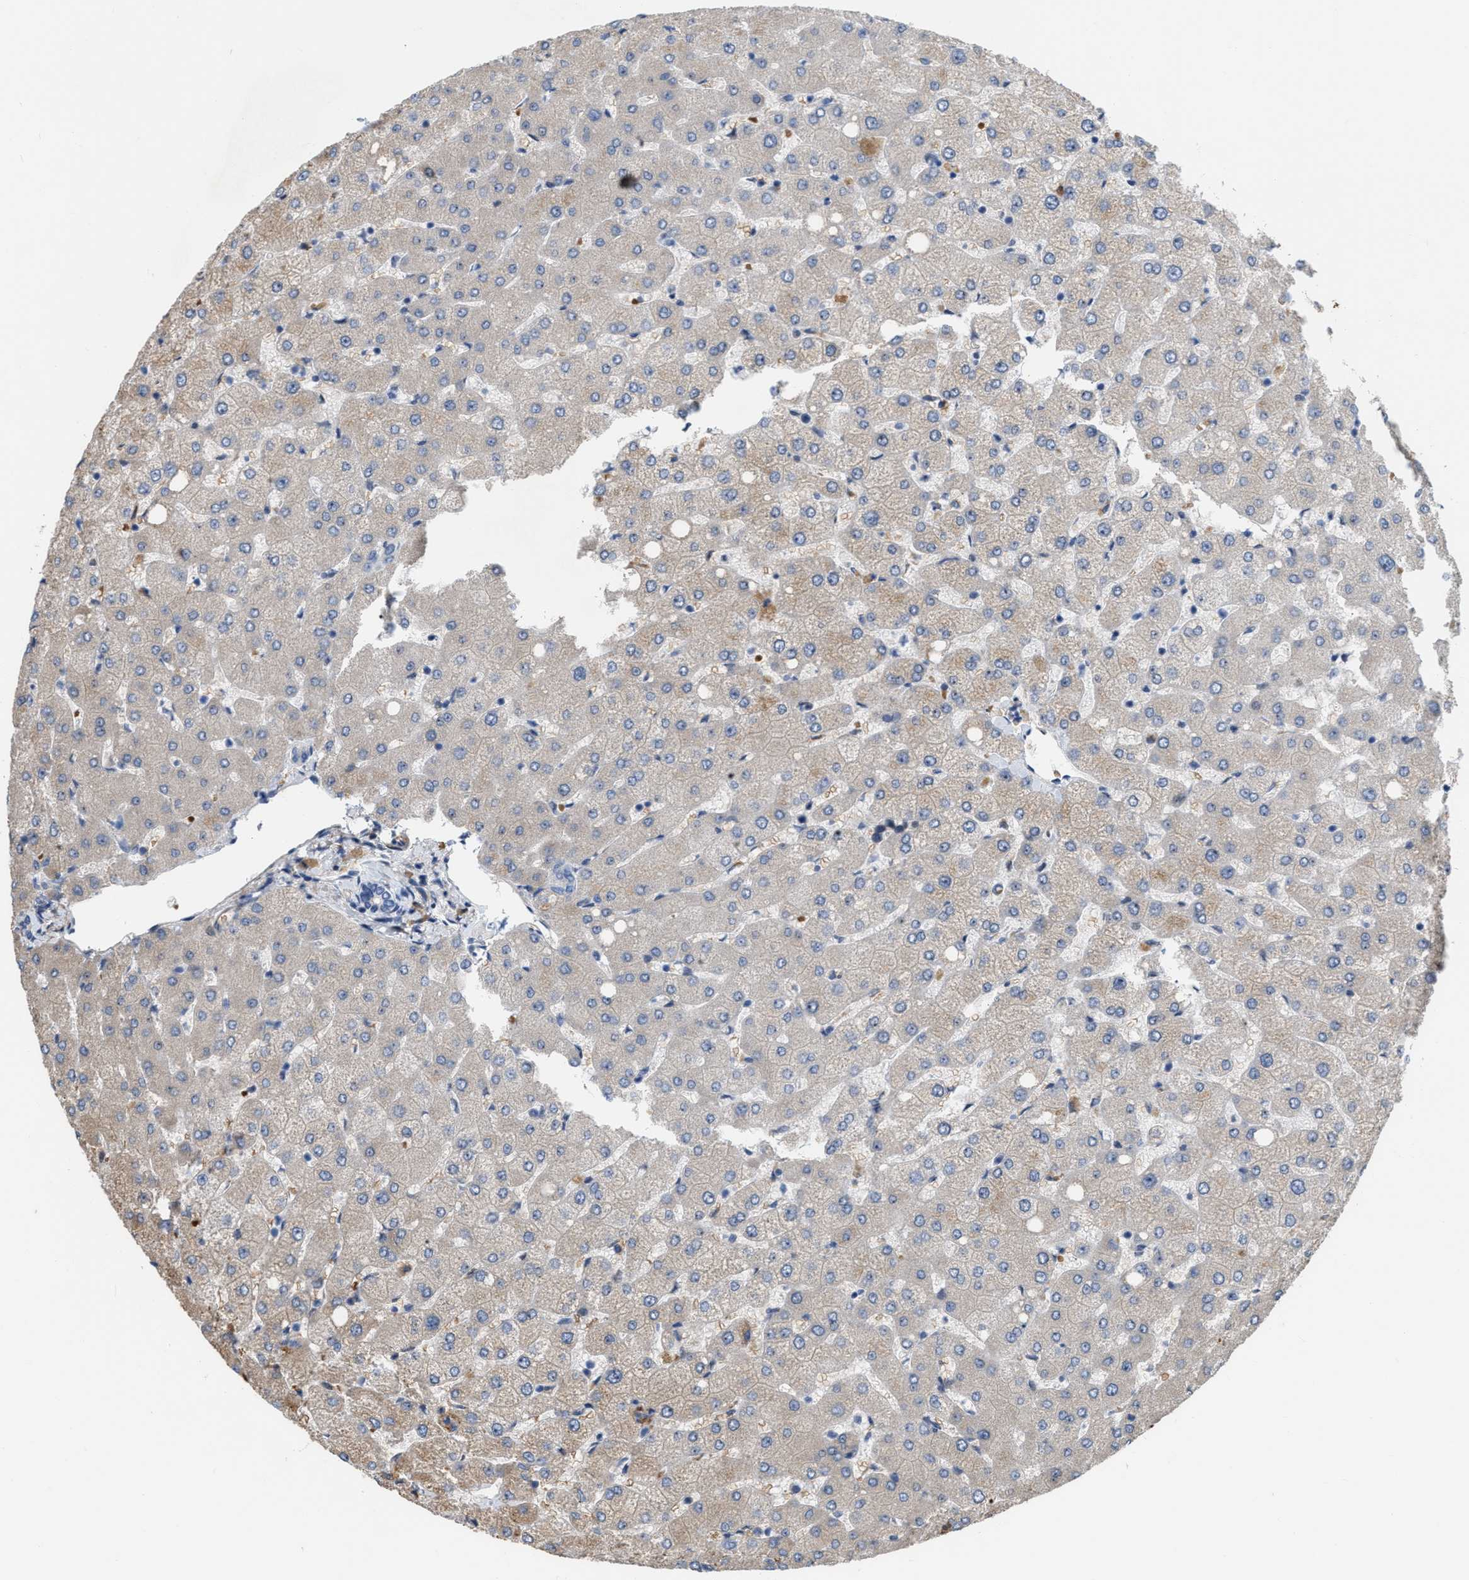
{"staining": {"intensity": "negative", "quantity": "none", "location": "none"}, "tissue": "liver", "cell_type": "Cholangiocytes", "image_type": "normal", "snomed": [{"axis": "morphology", "description": "Normal tissue, NOS"}, {"axis": "topography", "description": "Liver"}], "caption": "The micrograph reveals no significant staining in cholangiocytes of liver.", "gene": "POLR1F", "patient": {"sex": "female", "age": 54}}